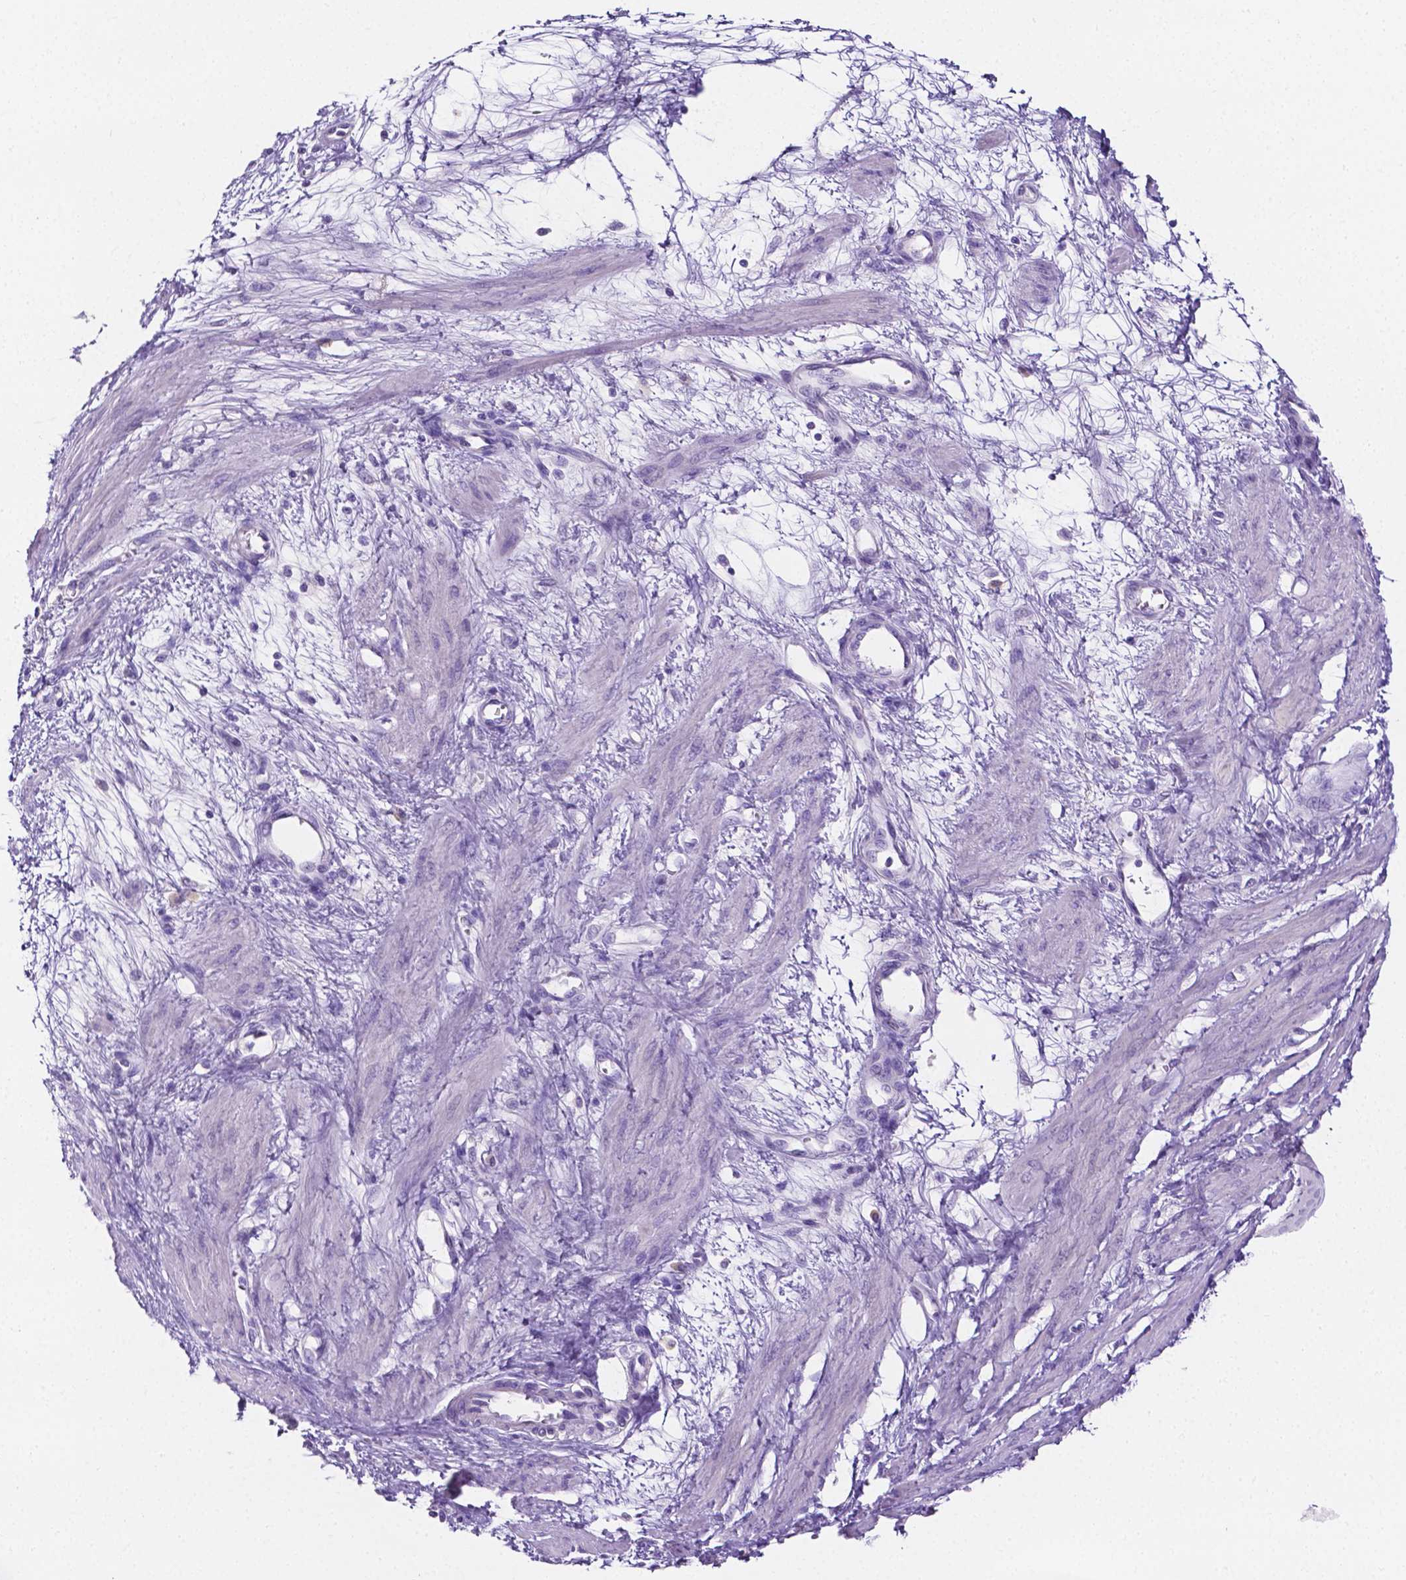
{"staining": {"intensity": "negative", "quantity": "none", "location": "none"}, "tissue": "smooth muscle", "cell_type": "Smooth muscle cells", "image_type": "normal", "snomed": [{"axis": "morphology", "description": "Normal tissue, NOS"}, {"axis": "topography", "description": "Smooth muscle"}, {"axis": "topography", "description": "Uterus"}], "caption": "The micrograph displays no staining of smooth muscle cells in unremarkable smooth muscle.", "gene": "SLC22A2", "patient": {"sex": "female", "age": 39}}